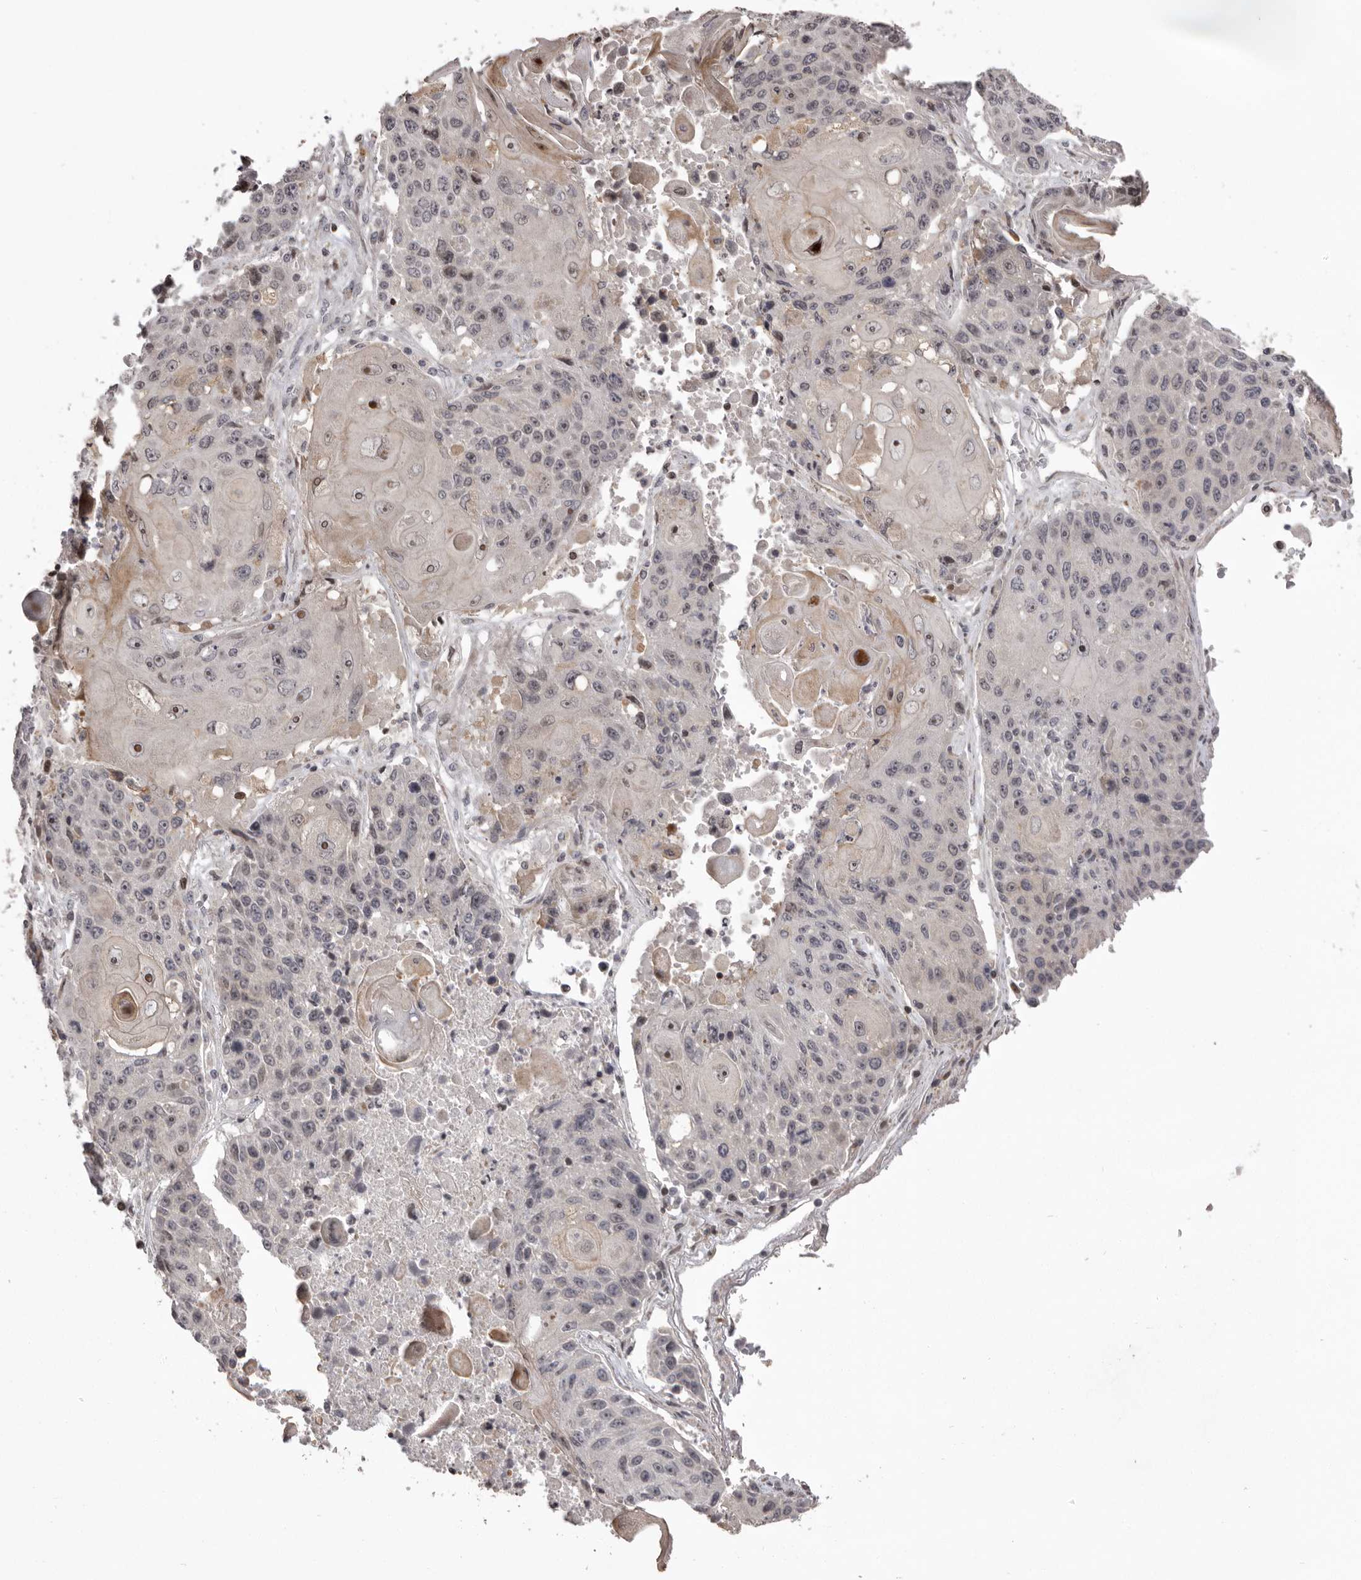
{"staining": {"intensity": "moderate", "quantity": "<25%", "location": "nuclear"}, "tissue": "lung cancer", "cell_type": "Tumor cells", "image_type": "cancer", "snomed": [{"axis": "morphology", "description": "Squamous cell carcinoma, NOS"}, {"axis": "topography", "description": "Lung"}], "caption": "Immunohistochemical staining of human lung squamous cell carcinoma exhibits moderate nuclear protein expression in approximately <25% of tumor cells. The staining was performed using DAB (3,3'-diaminobenzidine), with brown indicating positive protein expression. Nuclei are stained blue with hematoxylin.", "gene": "AZIN1", "patient": {"sex": "male", "age": 61}}